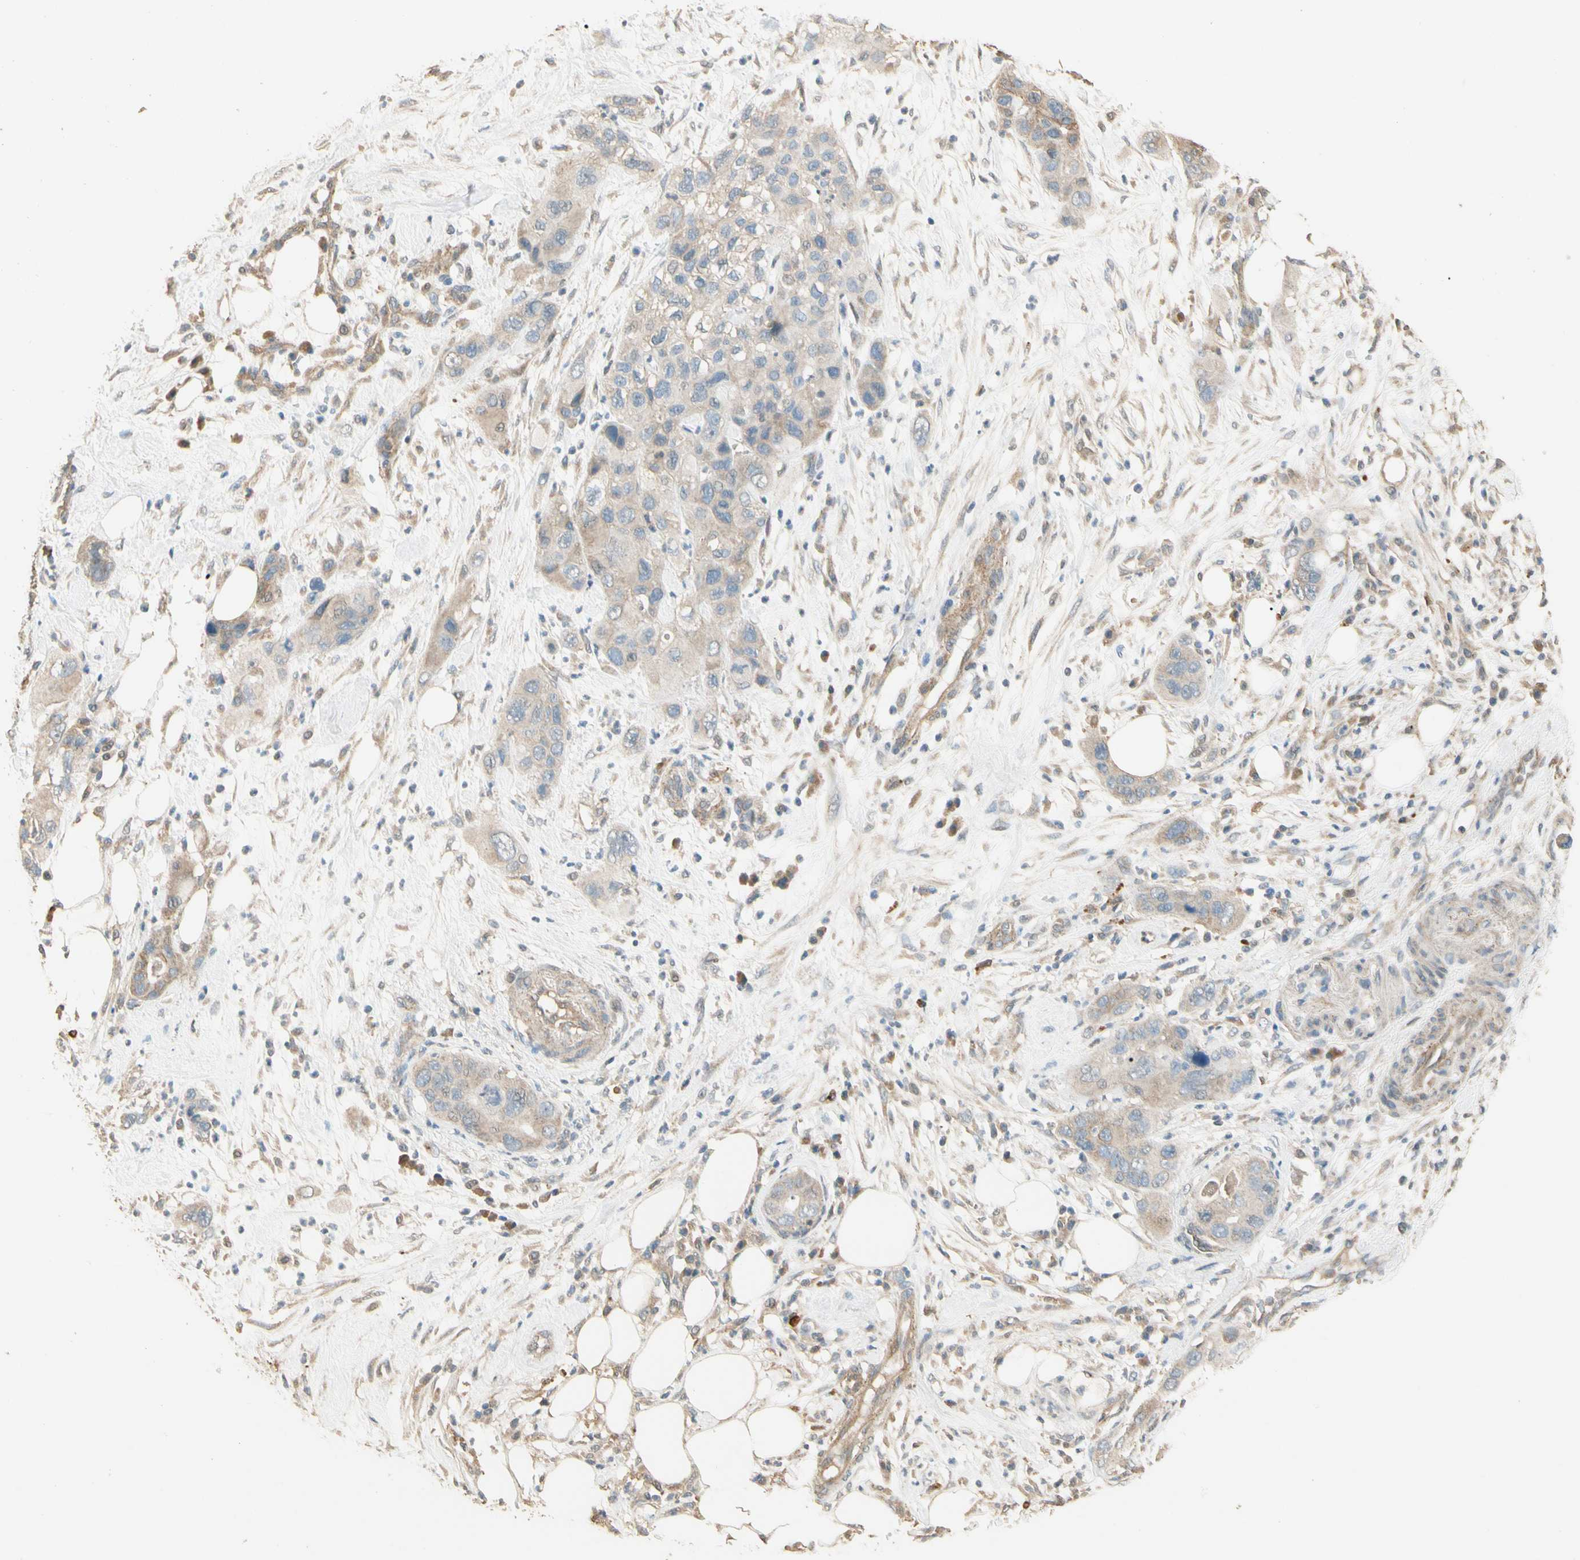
{"staining": {"intensity": "weak", "quantity": ">75%", "location": "cytoplasmic/membranous"}, "tissue": "pancreatic cancer", "cell_type": "Tumor cells", "image_type": "cancer", "snomed": [{"axis": "morphology", "description": "Adenocarcinoma, NOS"}, {"axis": "topography", "description": "Pancreas"}], "caption": "This histopathology image displays IHC staining of pancreatic adenocarcinoma, with low weak cytoplasmic/membranous staining in approximately >75% of tumor cells.", "gene": "CDH6", "patient": {"sex": "female", "age": 71}}